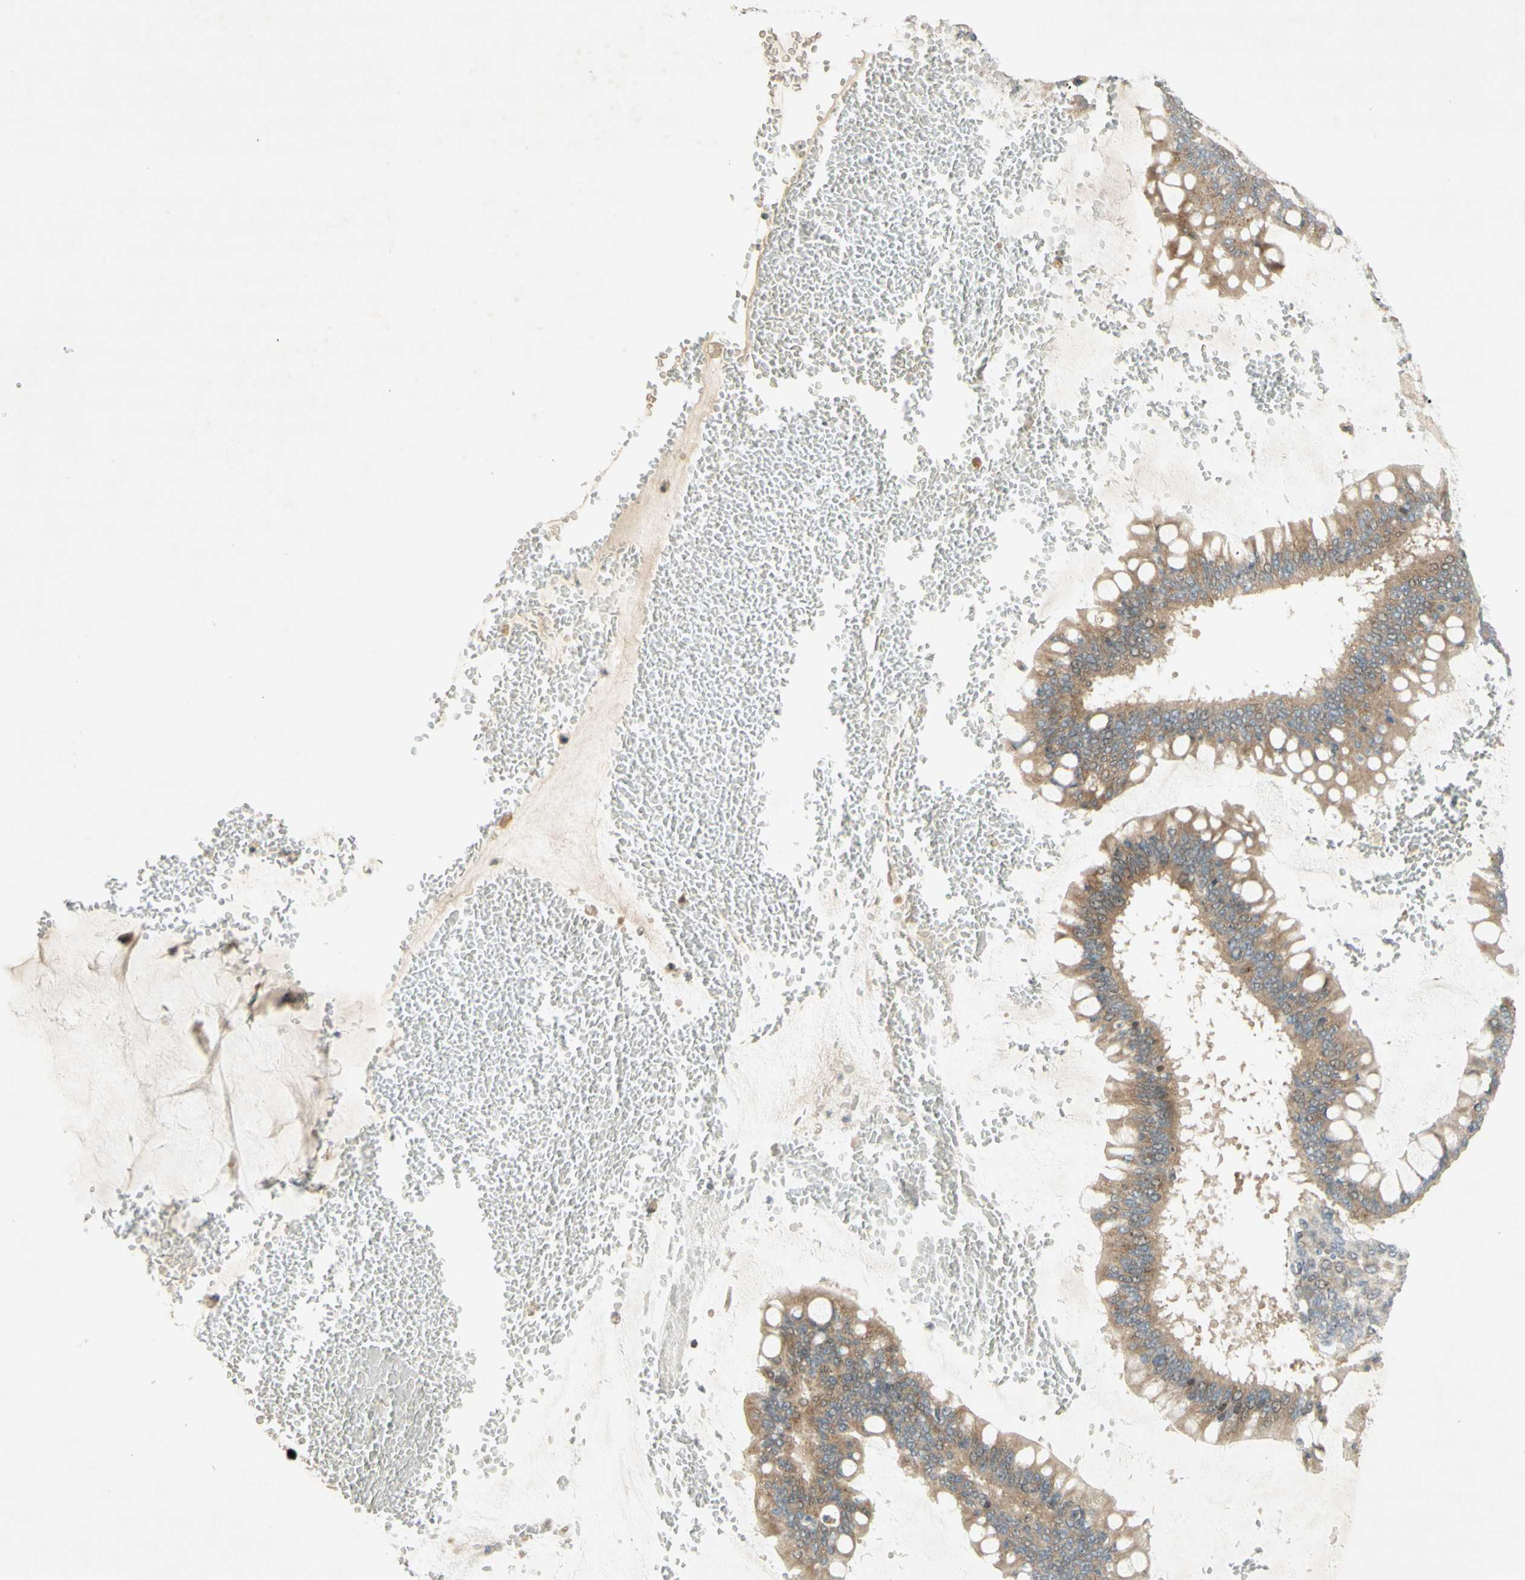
{"staining": {"intensity": "moderate", "quantity": ">75%", "location": "cytoplasmic/membranous"}, "tissue": "ovarian cancer", "cell_type": "Tumor cells", "image_type": "cancer", "snomed": [{"axis": "morphology", "description": "Cystadenocarcinoma, mucinous, NOS"}, {"axis": "topography", "description": "Ovary"}], "caption": "This image reveals mucinous cystadenocarcinoma (ovarian) stained with immunohistochemistry (IHC) to label a protein in brown. The cytoplasmic/membranous of tumor cells show moderate positivity for the protein. Nuclei are counter-stained blue.", "gene": "ETF1", "patient": {"sex": "female", "age": 73}}